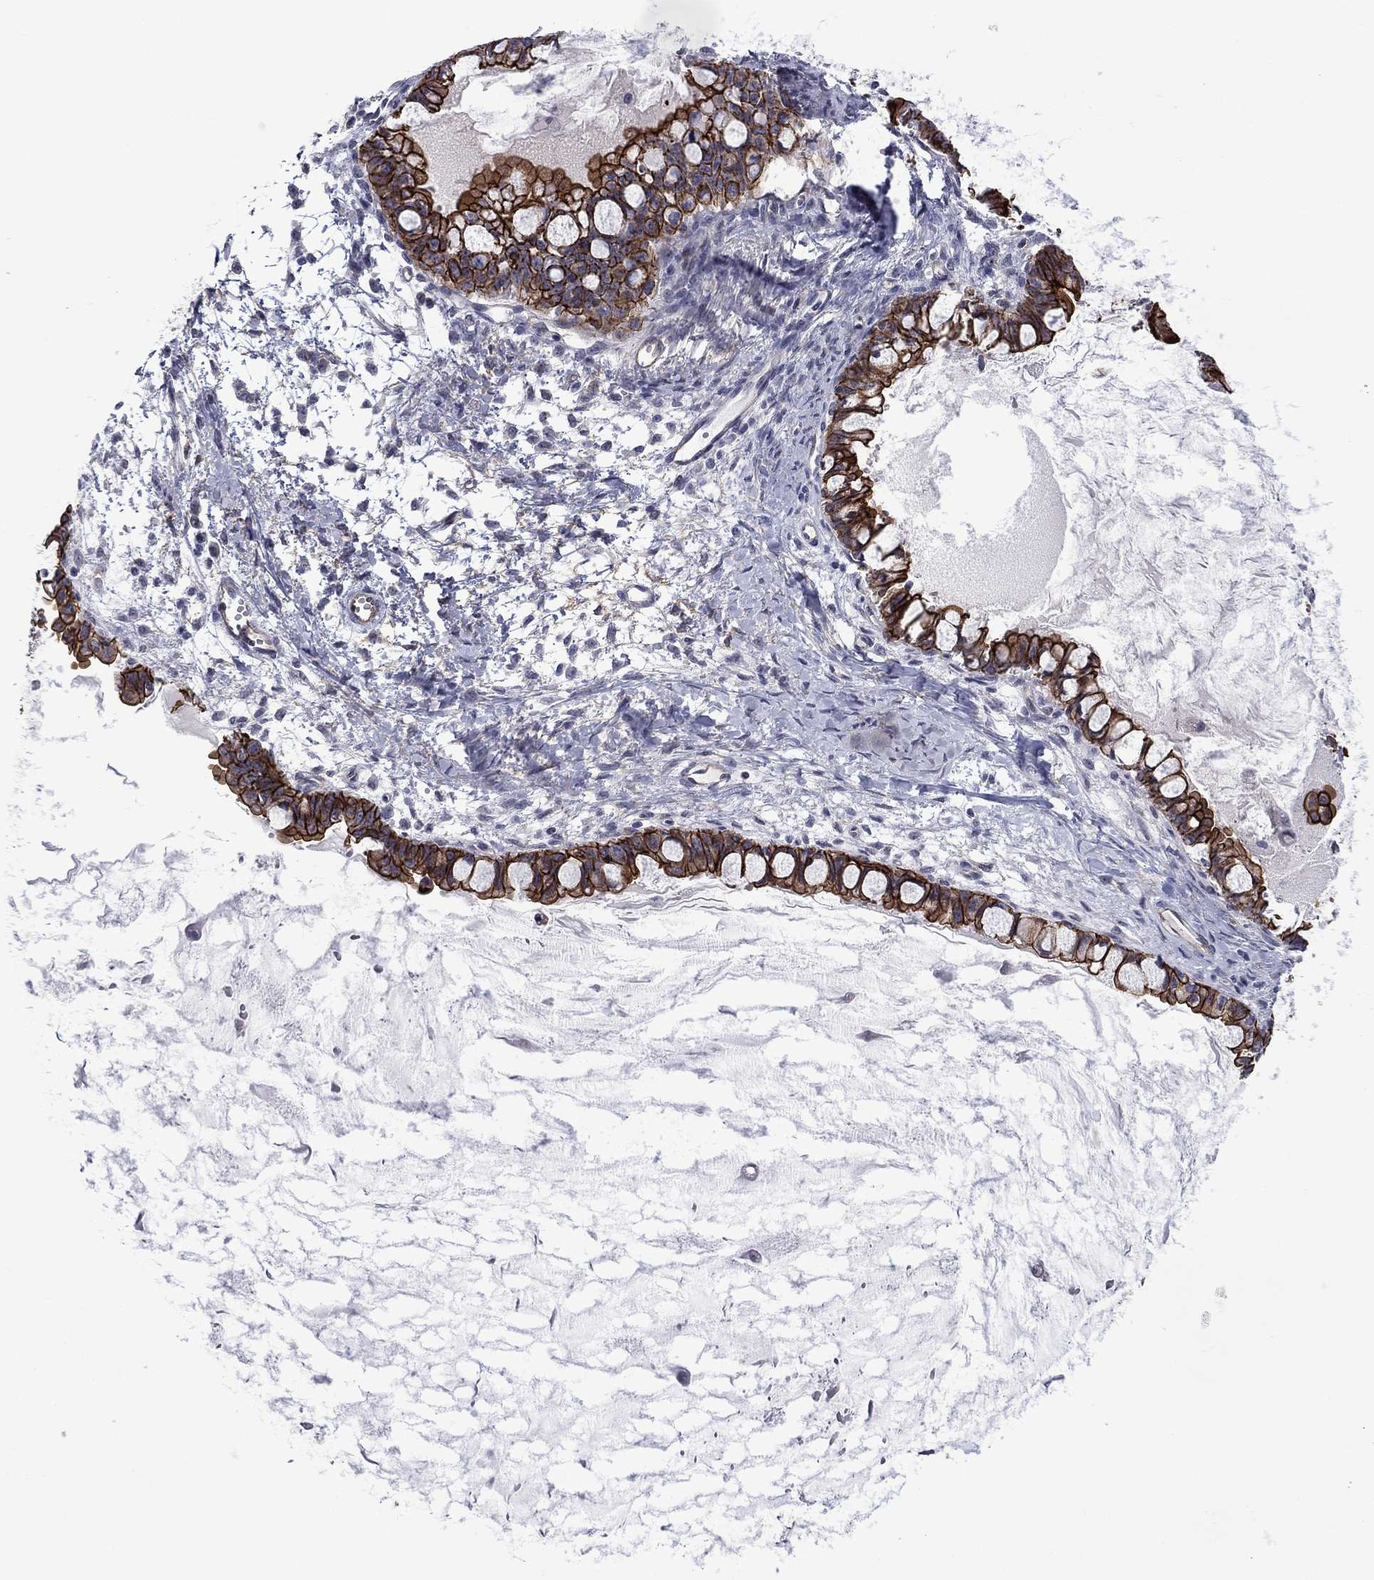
{"staining": {"intensity": "strong", "quantity": ">75%", "location": "cytoplasmic/membranous"}, "tissue": "ovarian cancer", "cell_type": "Tumor cells", "image_type": "cancer", "snomed": [{"axis": "morphology", "description": "Cystadenocarcinoma, mucinous, NOS"}, {"axis": "topography", "description": "Ovary"}], "caption": "A brown stain highlights strong cytoplasmic/membranous positivity of a protein in ovarian cancer tumor cells. (IHC, brightfield microscopy, high magnification).", "gene": "LMO7", "patient": {"sex": "female", "age": 63}}